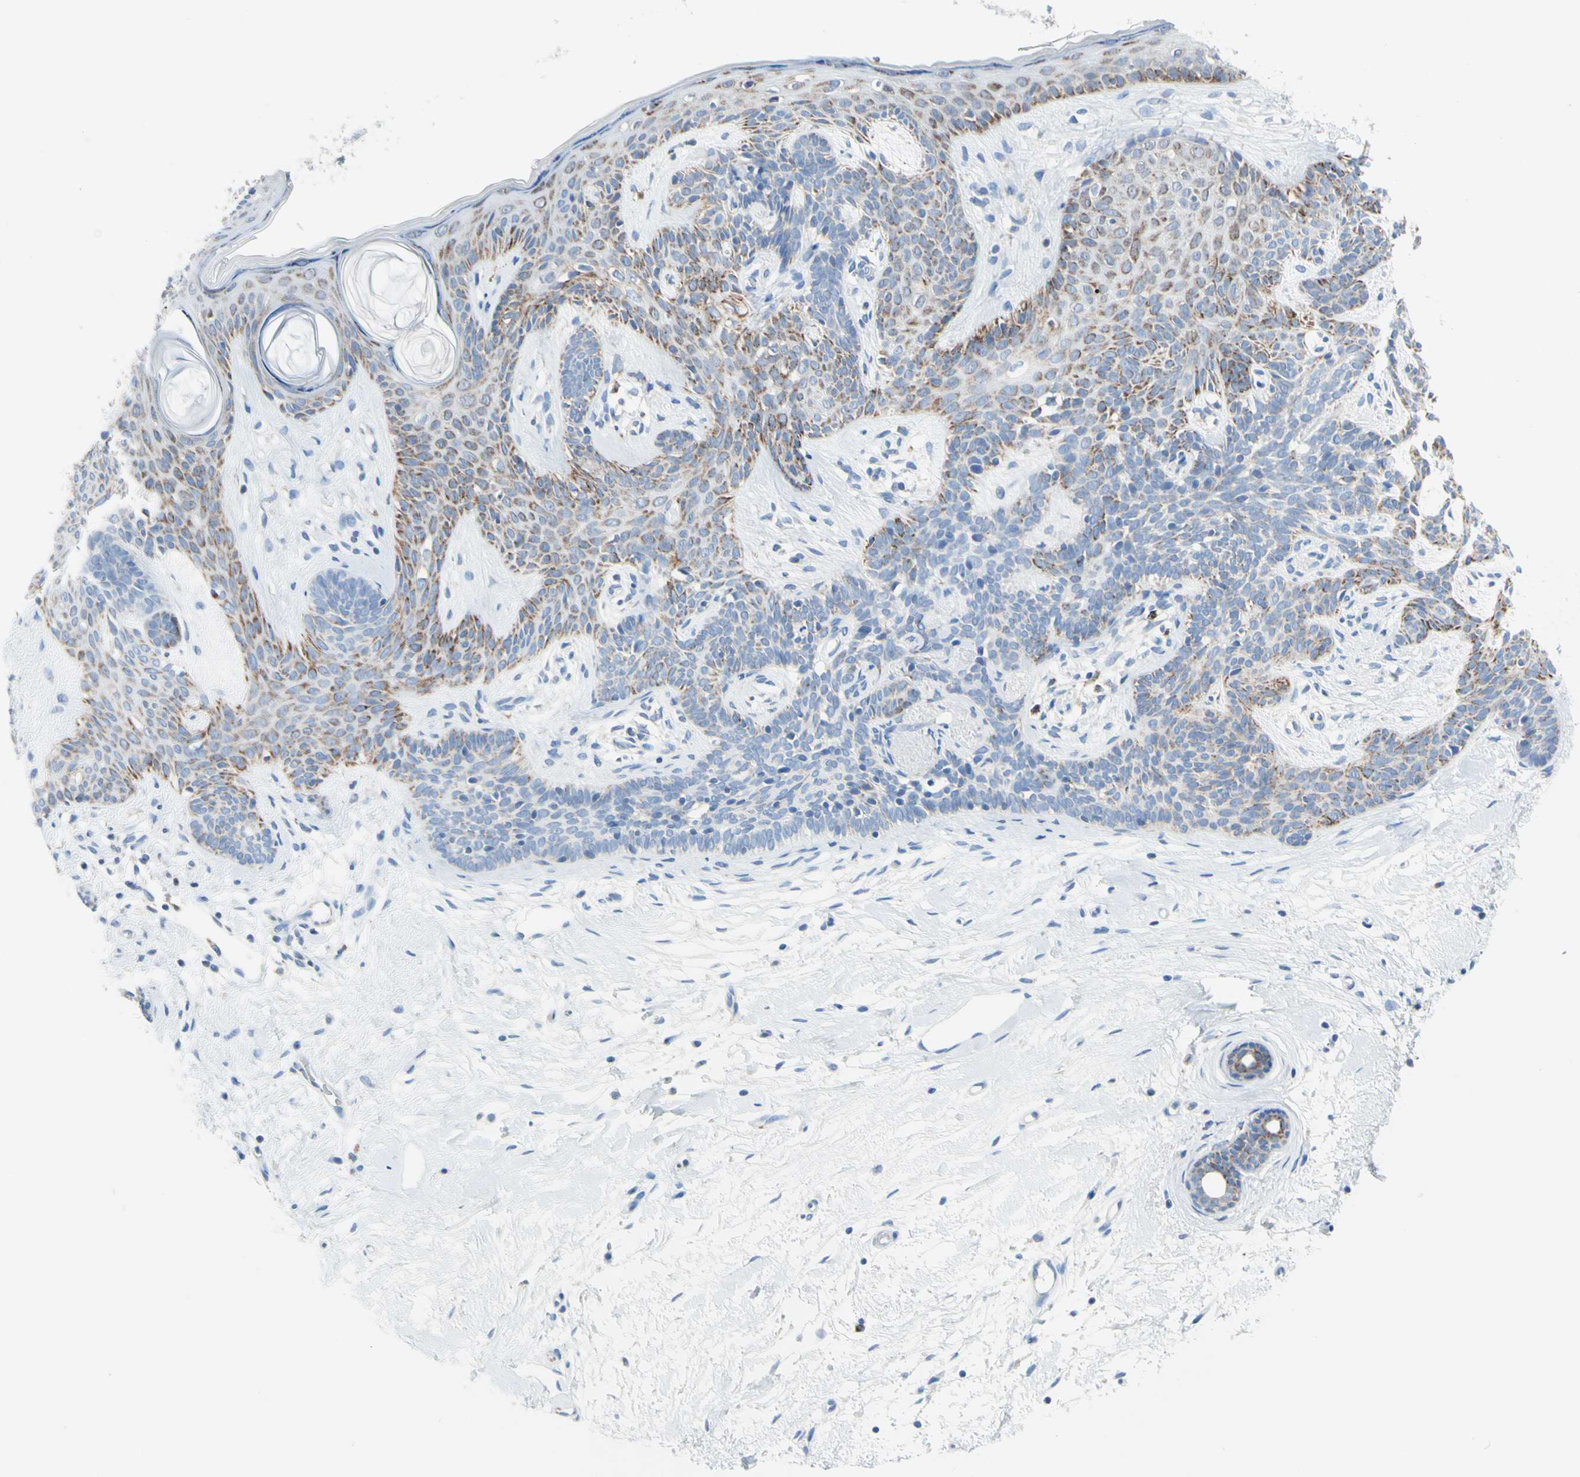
{"staining": {"intensity": "moderate", "quantity": "<25%", "location": "cytoplasmic/membranous"}, "tissue": "skin cancer", "cell_type": "Tumor cells", "image_type": "cancer", "snomed": [{"axis": "morphology", "description": "Developmental malformation"}, {"axis": "morphology", "description": "Basal cell carcinoma"}, {"axis": "topography", "description": "Skin"}], "caption": "This is an image of IHC staining of skin basal cell carcinoma, which shows moderate staining in the cytoplasmic/membranous of tumor cells.", "gene": "CYSLTR1", "patient": {"sex": "female", "age": 62}}